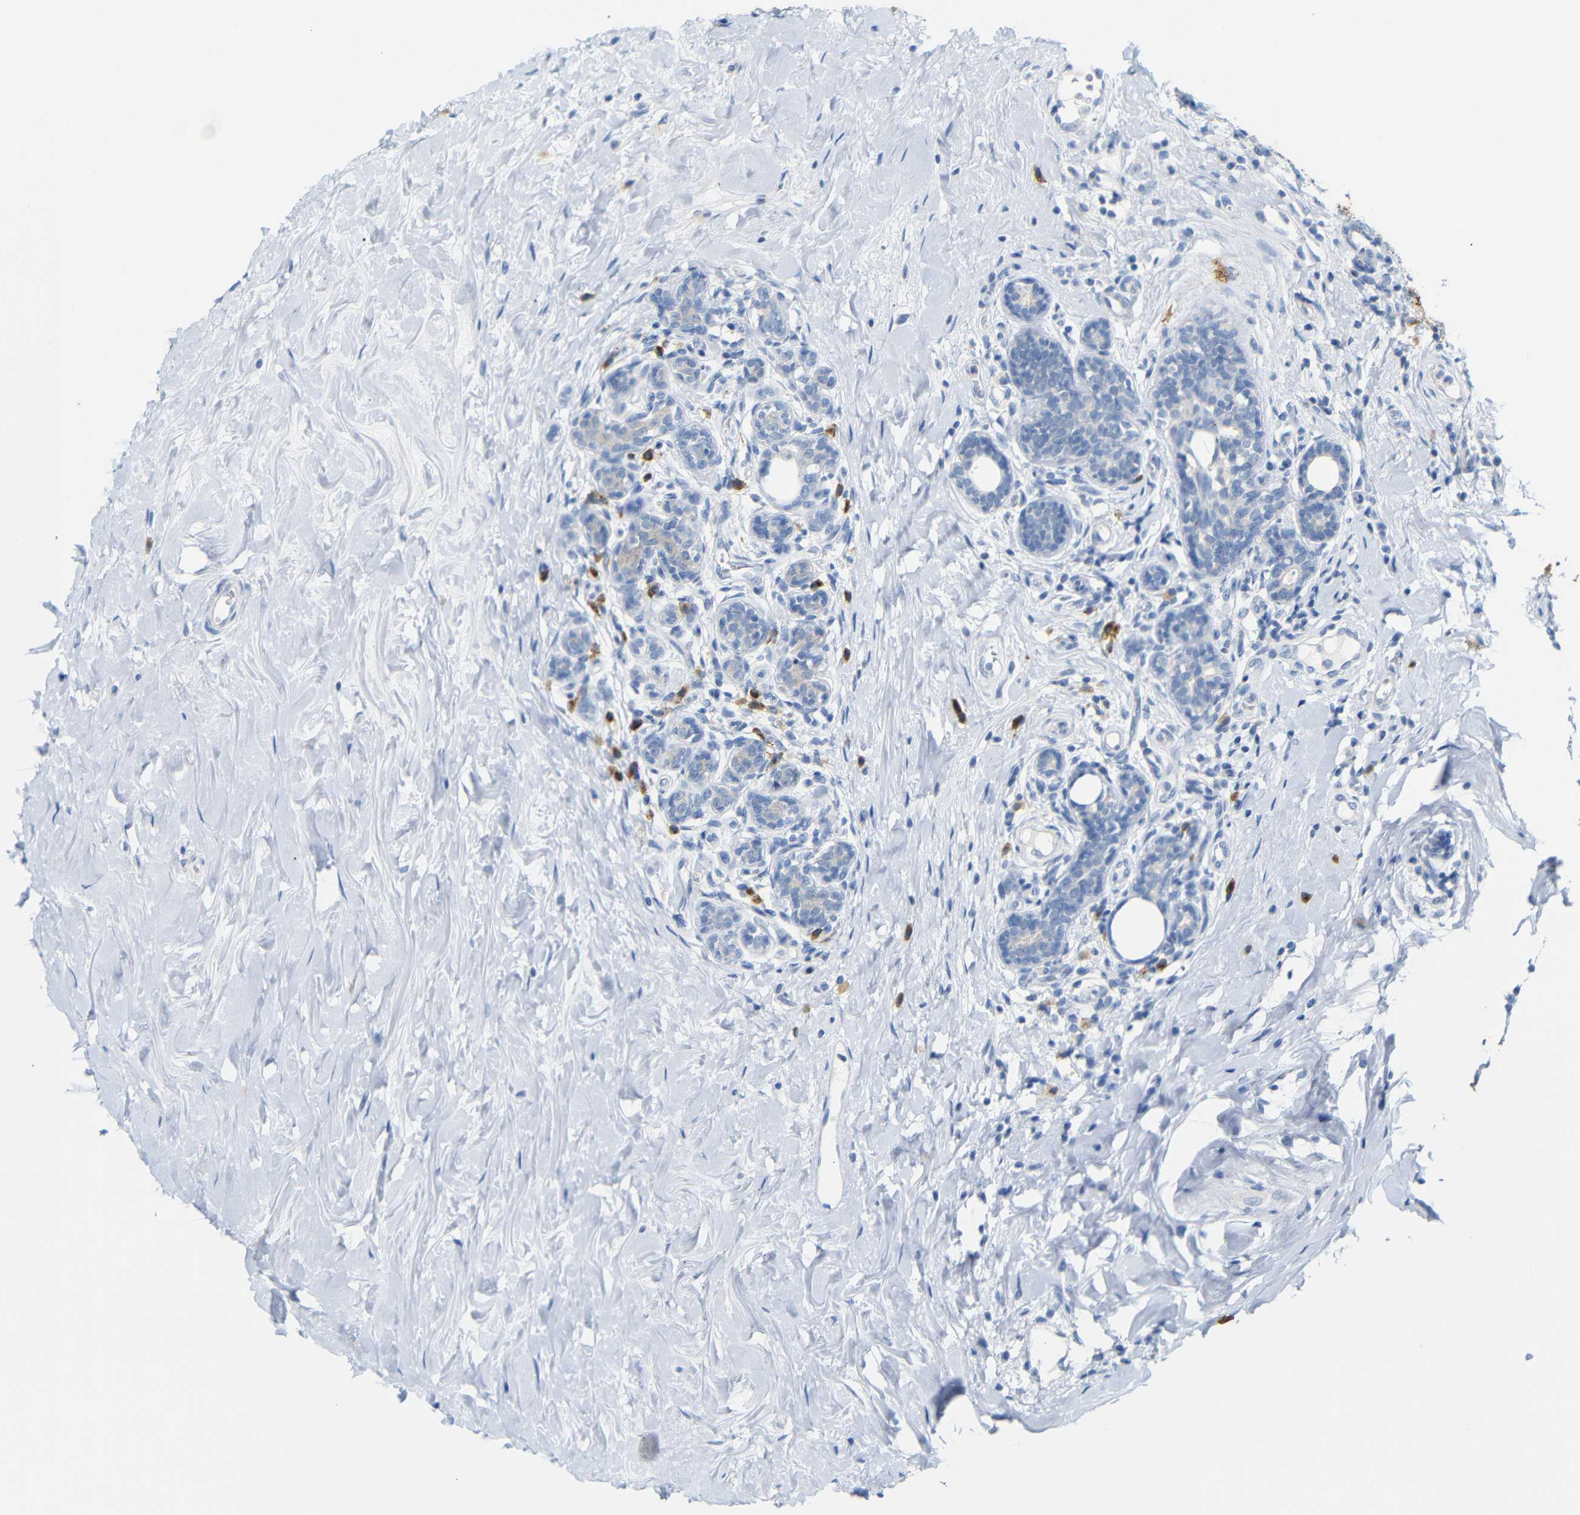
{"staining": {"intensity": "negative", "quantity": "none", "location": "none"}, "tissue": "breast cancer", "cell_type": "Tumor cells", "image_type": "cancer", "snomed": [{"axis": "morphology", "description": "Normal tissue, NOS"}, {"axis": "morphology", "description": "Duct carcinoma"}, {"axis": "topography", "description": "Breast"}], "caption": "The micrograph reveals no significant positivity in tumor cells of breast intraductal carcinoma.", "gene": "FCRL1", "patient": {"sex": "female", "age": 40}}